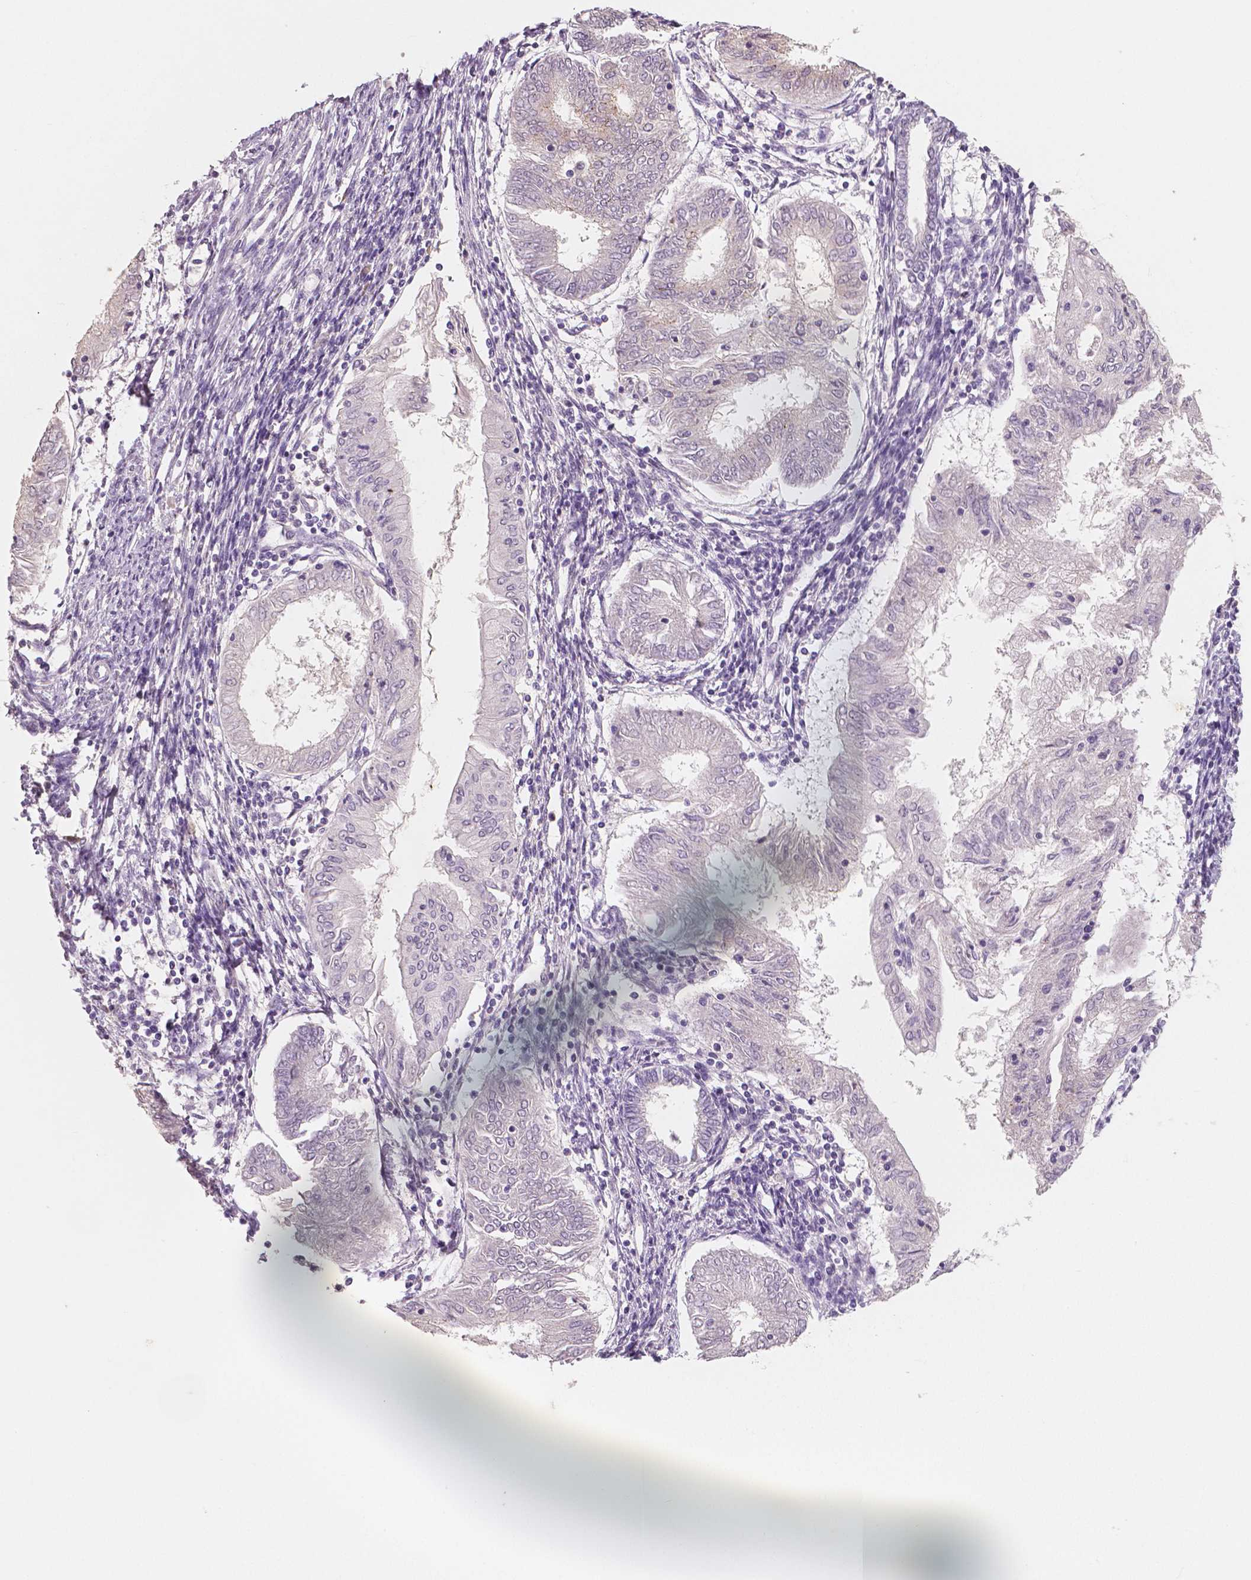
{"staining": {"intensity": "negative", "quantity": "none", "location": "none"}, "tissue": "endometrial cancer", "cell_type": "Tumor cells", "image_type": "cancer", "snomed": [{"axis": "morphology", "description": "Adenocarcinoma, NOS"}, {"axis": "topography", "description": "Endometrium"}], "caption": "High magnification brightfield microscopy of adenocarcinoma (endometrial) stained with DAB (brown) and counterstained with hematoxylin (blue): tumor cells show no significant staining.", "gene": "APOA4", "patient": {"sex": "female", "age": 68}}